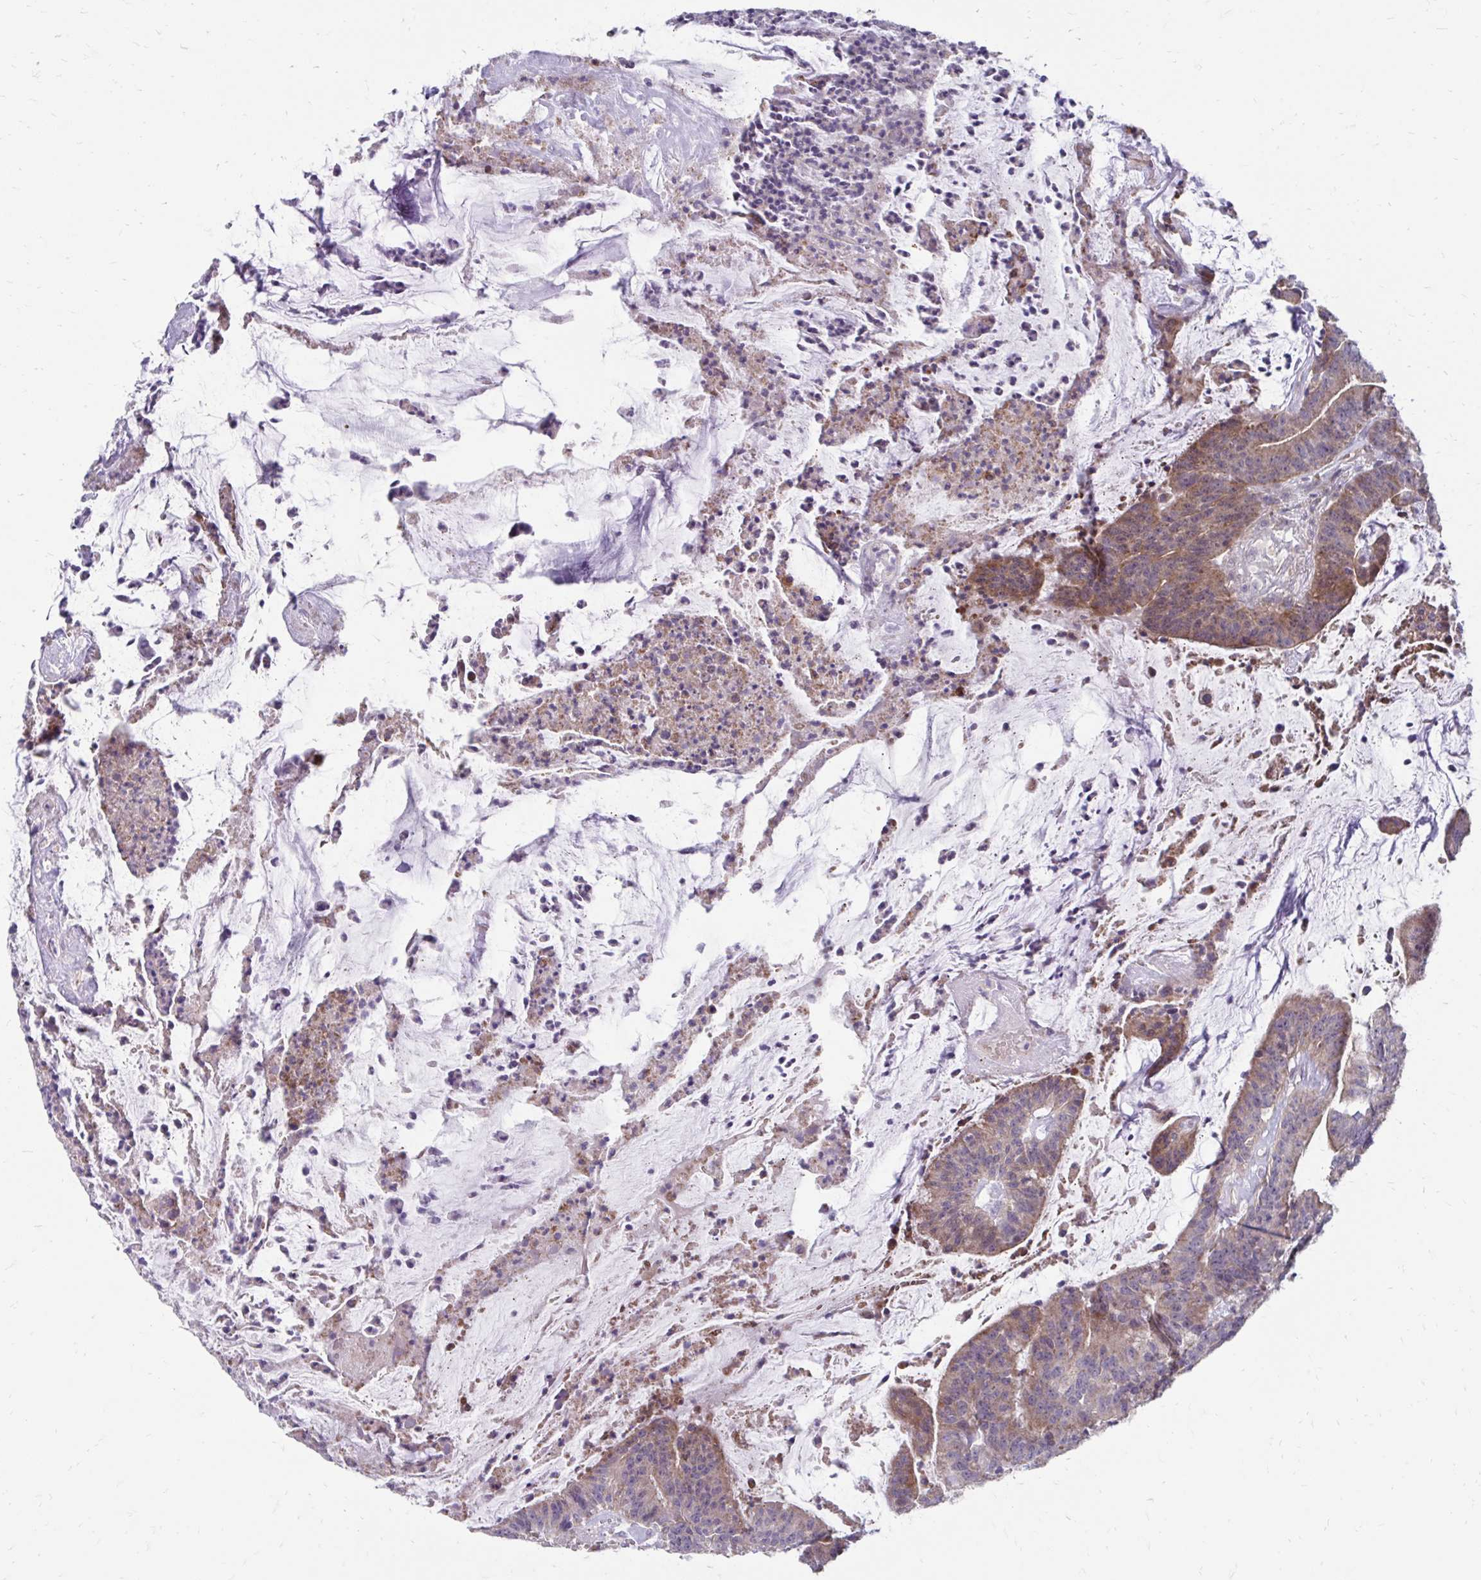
{"staining": {"intensity": "moderate", "quantity": "25%-75%", "location": "cytoplasmic/membranous"}, "tissue": "colorectal cancer", "cell_type": "Tumor cells", "image_type": "cancer", "snomed": [{"axis": "morphology", "description": "Adenocarcinoma, NOS"}, {"axis": "topography", "description": "Colon"}], "caption": "Human colorectal cancer (adenocarcinoma) stained for a protein (brown) displays moderate cytoplasmic/membranous positive expression in about 25%-75% of tumor cells.", "gene": "ITPR2", "patient": {"sex": "female", "age": 78}}